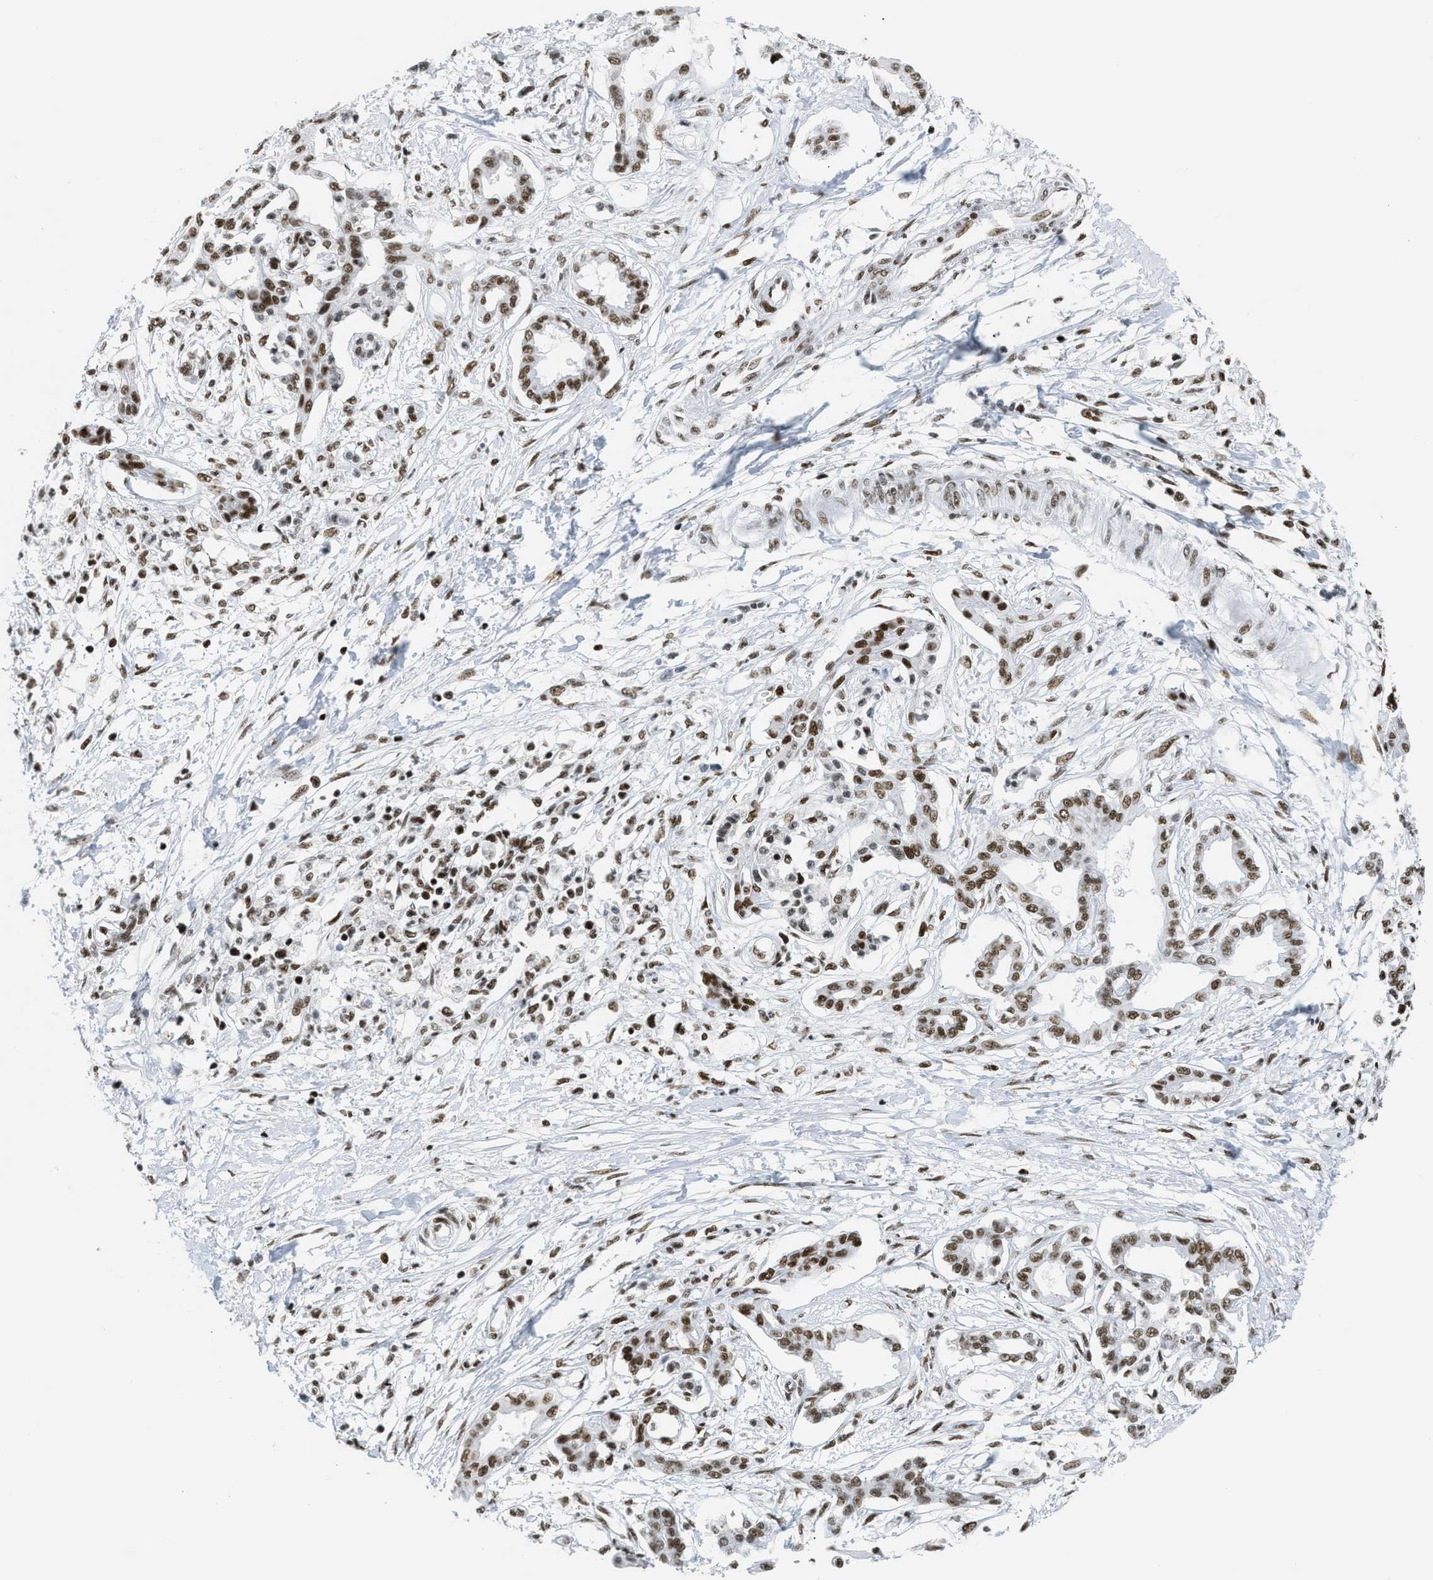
{"staining": {"intensity": "moderate", "quantity": ">75%", "location": "nuclear"}, "tissue": "pancreatic cancer", "cell_type": "Tumor cells", "image_type": "cancer", "snomed": [{"axis": "morphology", "description": "Adenocarcinoma, NOS"}, {"axis": "topography", "description": "Pancreas"}], "caption": "Protein expression by immunohistochemistry (IHC) reveals moderate nuclear positivity in about >75% of tumor cells in pancreatic cancer (adenocarcinoma). (brown staining indicates protein expression, while blue staining denotes nuclei).", "gene": "PIF1", "patient": {"sex": "male", "age": 56}}